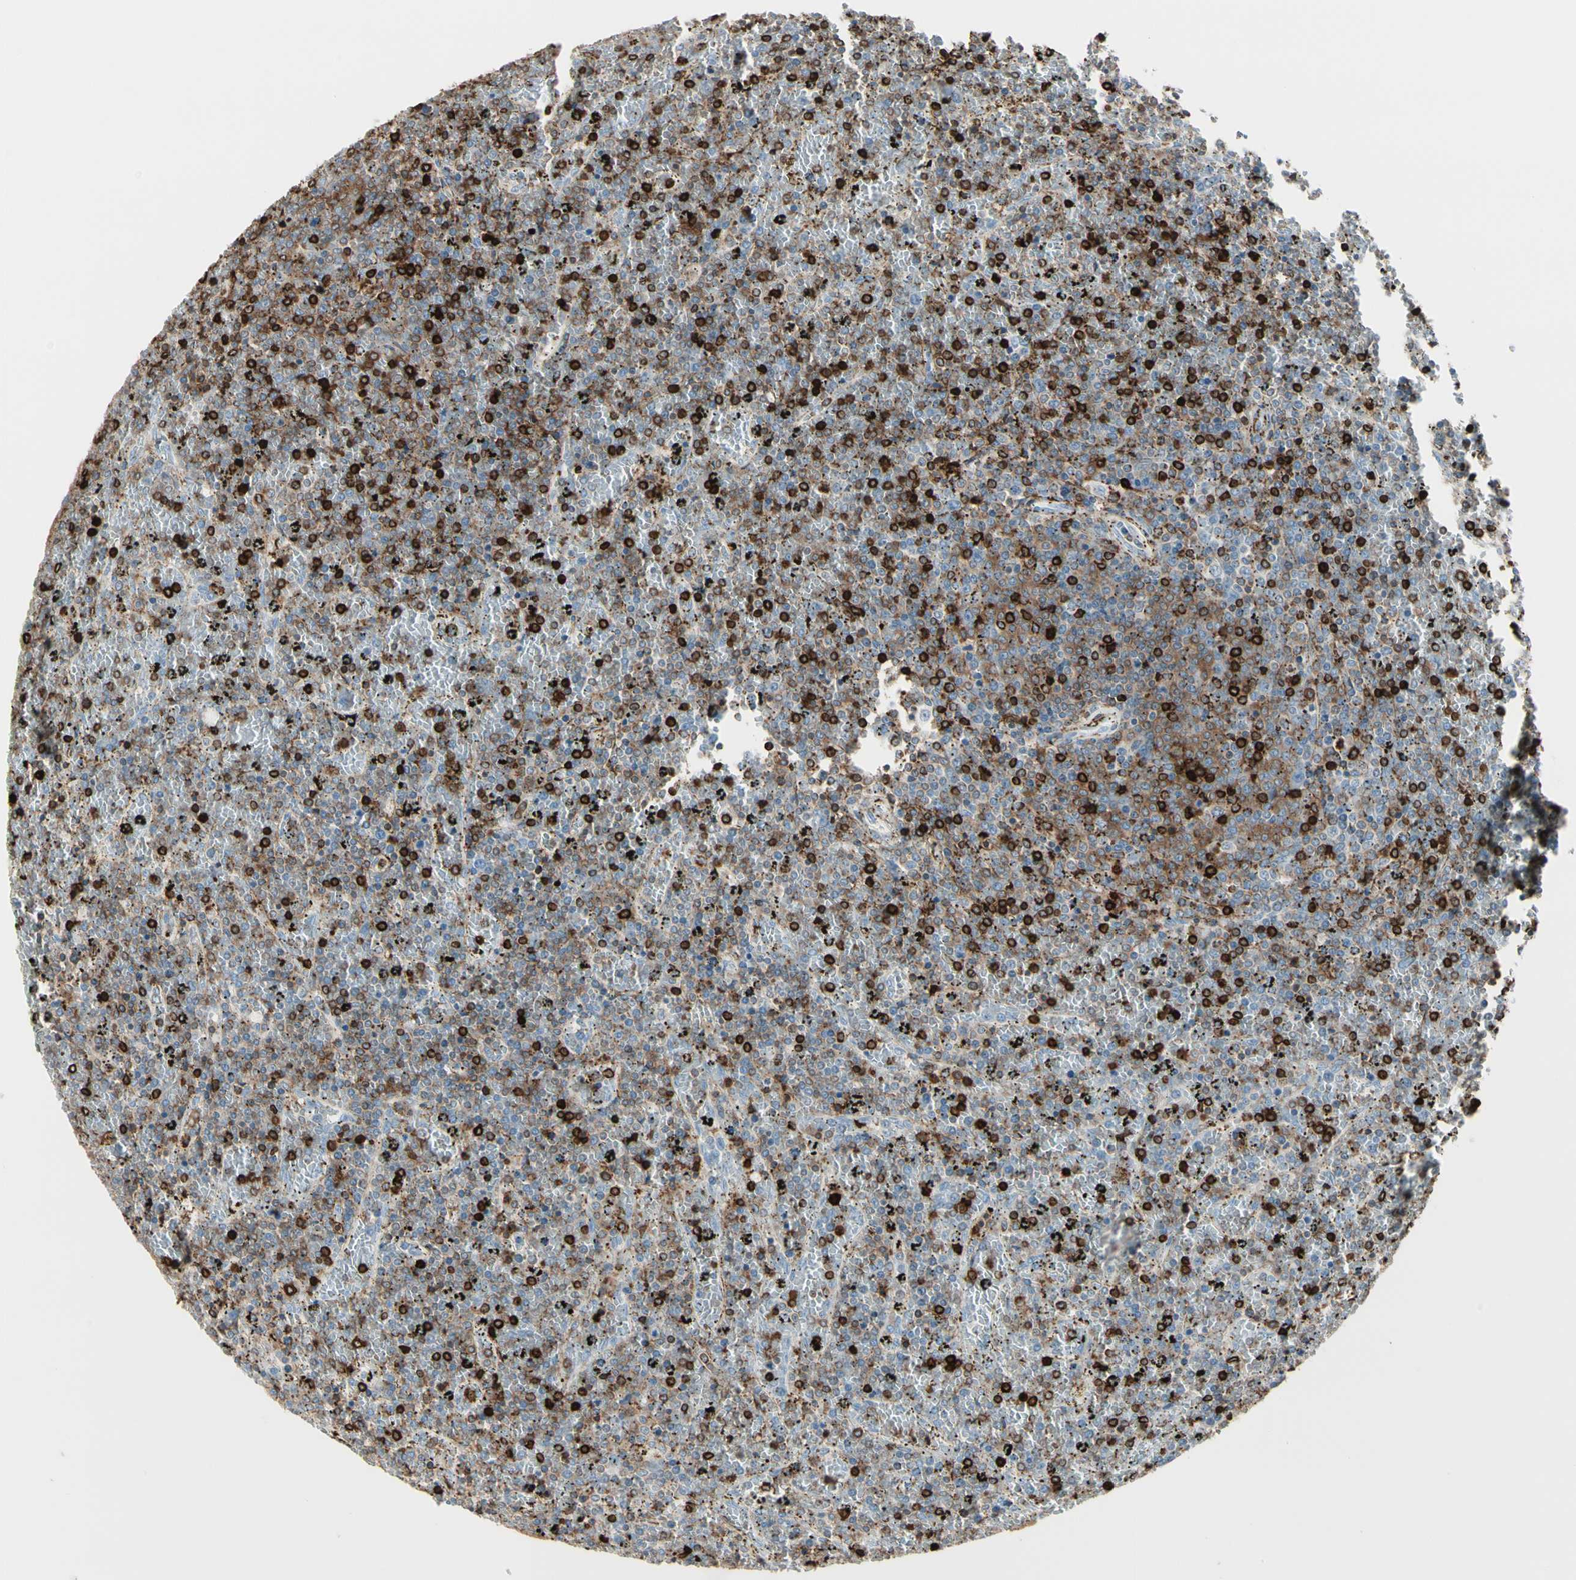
{"staining": {"intensity": "strong", "quantity": "<25%", "location": "cytoplasmic/membranous"}, "tissue": "lymphoma", "cell_type": "Tumor cells", "image_type": "cancer", "snomed": [{"axis": "morphology", "description": "Malignant lymphoma, non-Hodgkin's type, Low grade"}, {"axis": "topography", "description": "Spleen"}], "caption": "Lymphoma stained with a brown dye demonstrates strong cytoplasmic/membranous positive positivity in about <25% of tumor cells.", "gene": "CLEC2B", "patient": {"sex": "female", "age": 77}}